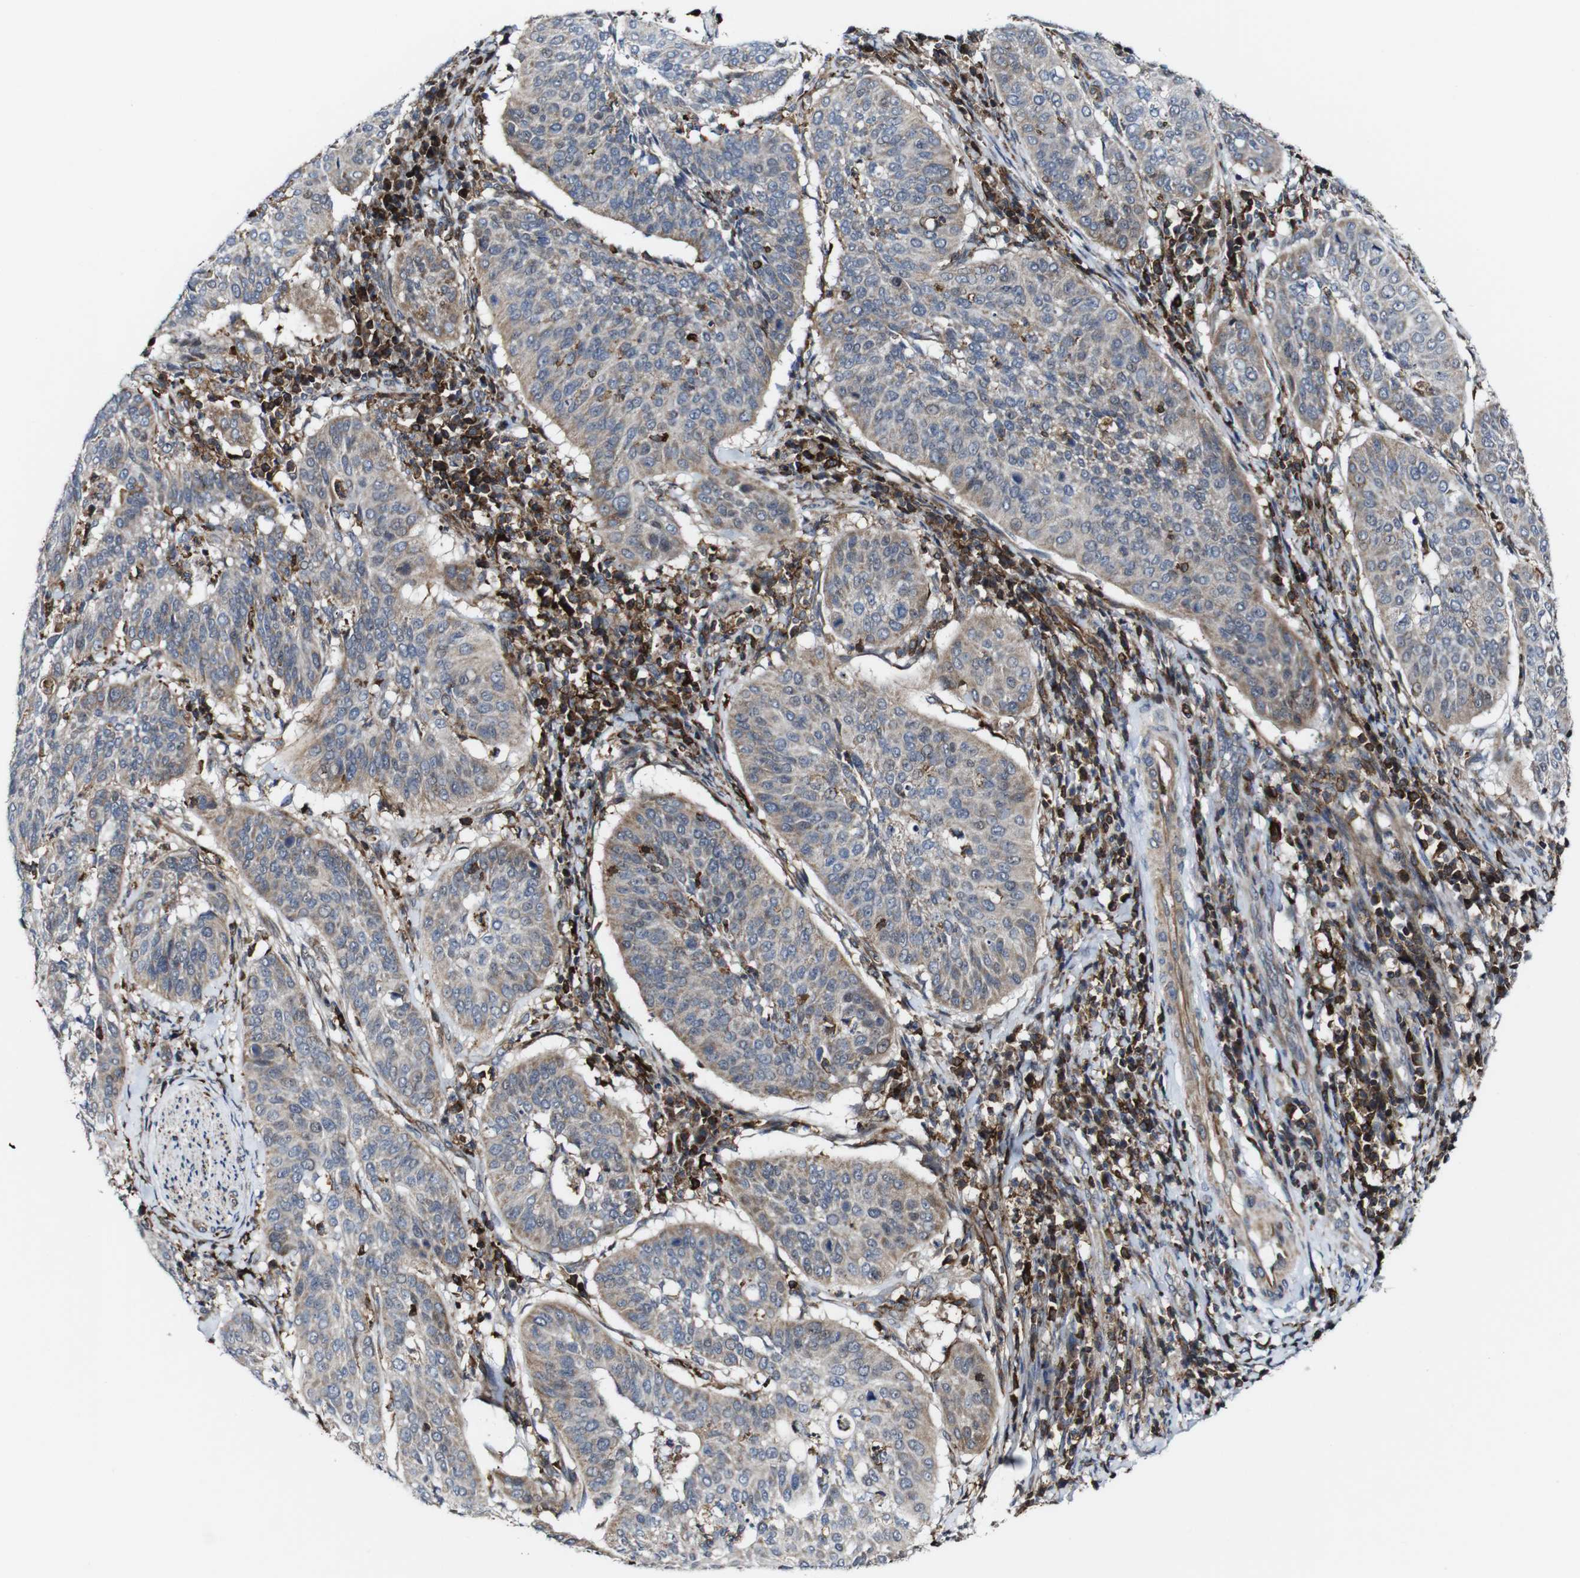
{"staining": {"intensity": "weak", "quantity": ">75%", "location": "cytoplasmic/membranous"}, "tissue": "cervical cancer", "cell_type": "Tumor cells", "image_type": "cancer", "snomed": [{"axis": "morphology", "description": "Normal tissue, NOS"}, {"axis": "morphology", "description": "Squamous cell carcinoma, NOS"}, {"axis": "topography", "description": "Cervix"}], "caption": "Protein analysis of cervical cancer (squamous cell carcinoma) tissue shows weak cytoplasmic/membranous expression in about >75% of tumor cells.", "gene": "JAK2", "patient": {"sex": "female", "age": 39}}